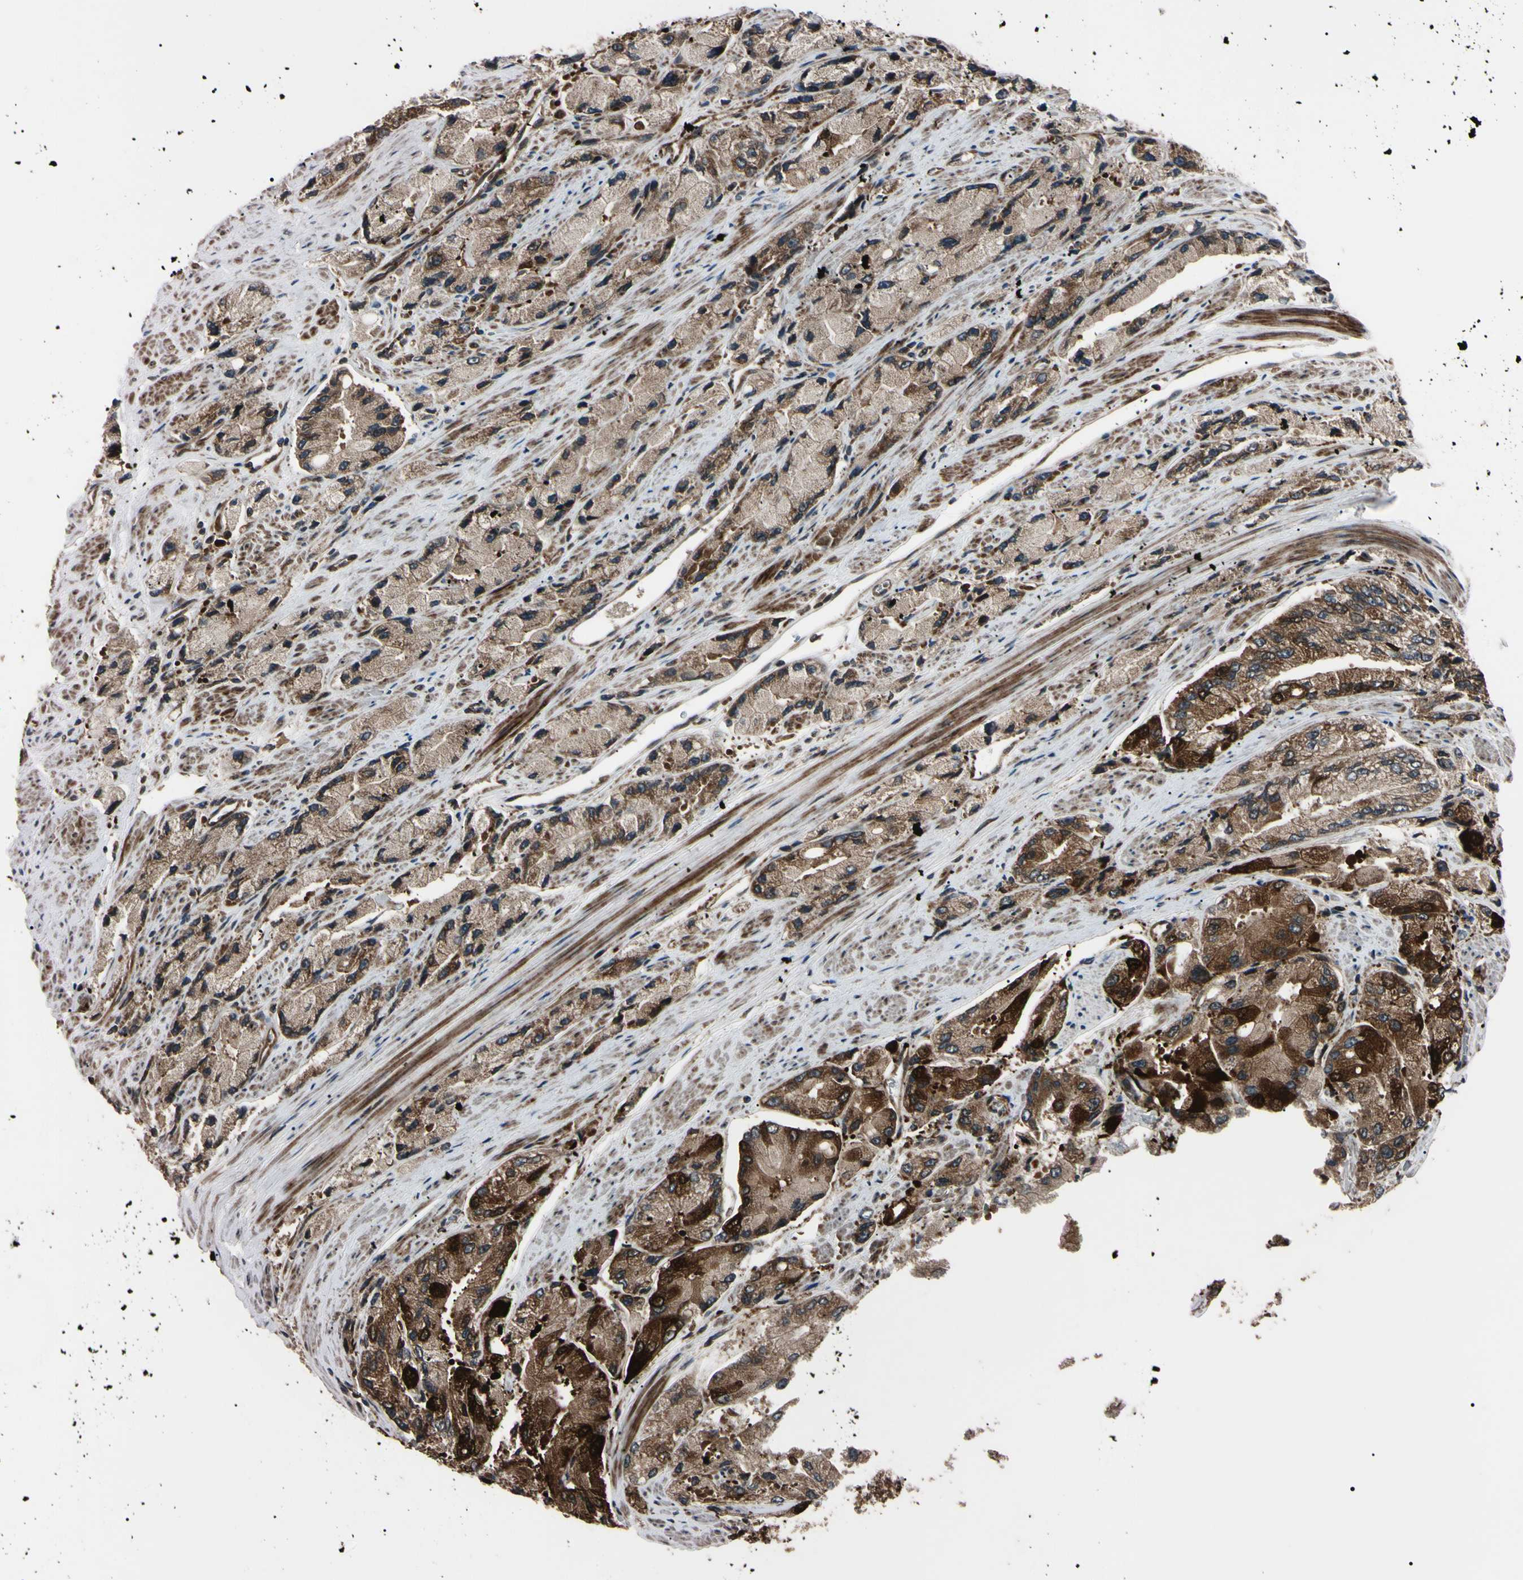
{"staining": {"intensity": "strong", "quantity": ">75%", "location": "cytoplasmic/membranous"}, "tissue": "prostate cancer", "cell_type": "Tumor cells", "image_type": "cancer", "snomed": [{"axis": "morphology", "description": "Adenocarcinoma, High grade"}, {"axis": "topography", "description": "Prostate"}], "caption": "Immunohistochemistry of human prostate cancer (adenocarcinoma (high-grade)) shows high levels of strong cytoplasmic/membranous staining in approximately >75% of tumor cells. Nuclei are stained in blue.", "gene": "GUCY1B1", "patient": {"sex": "male", "age": 58}}